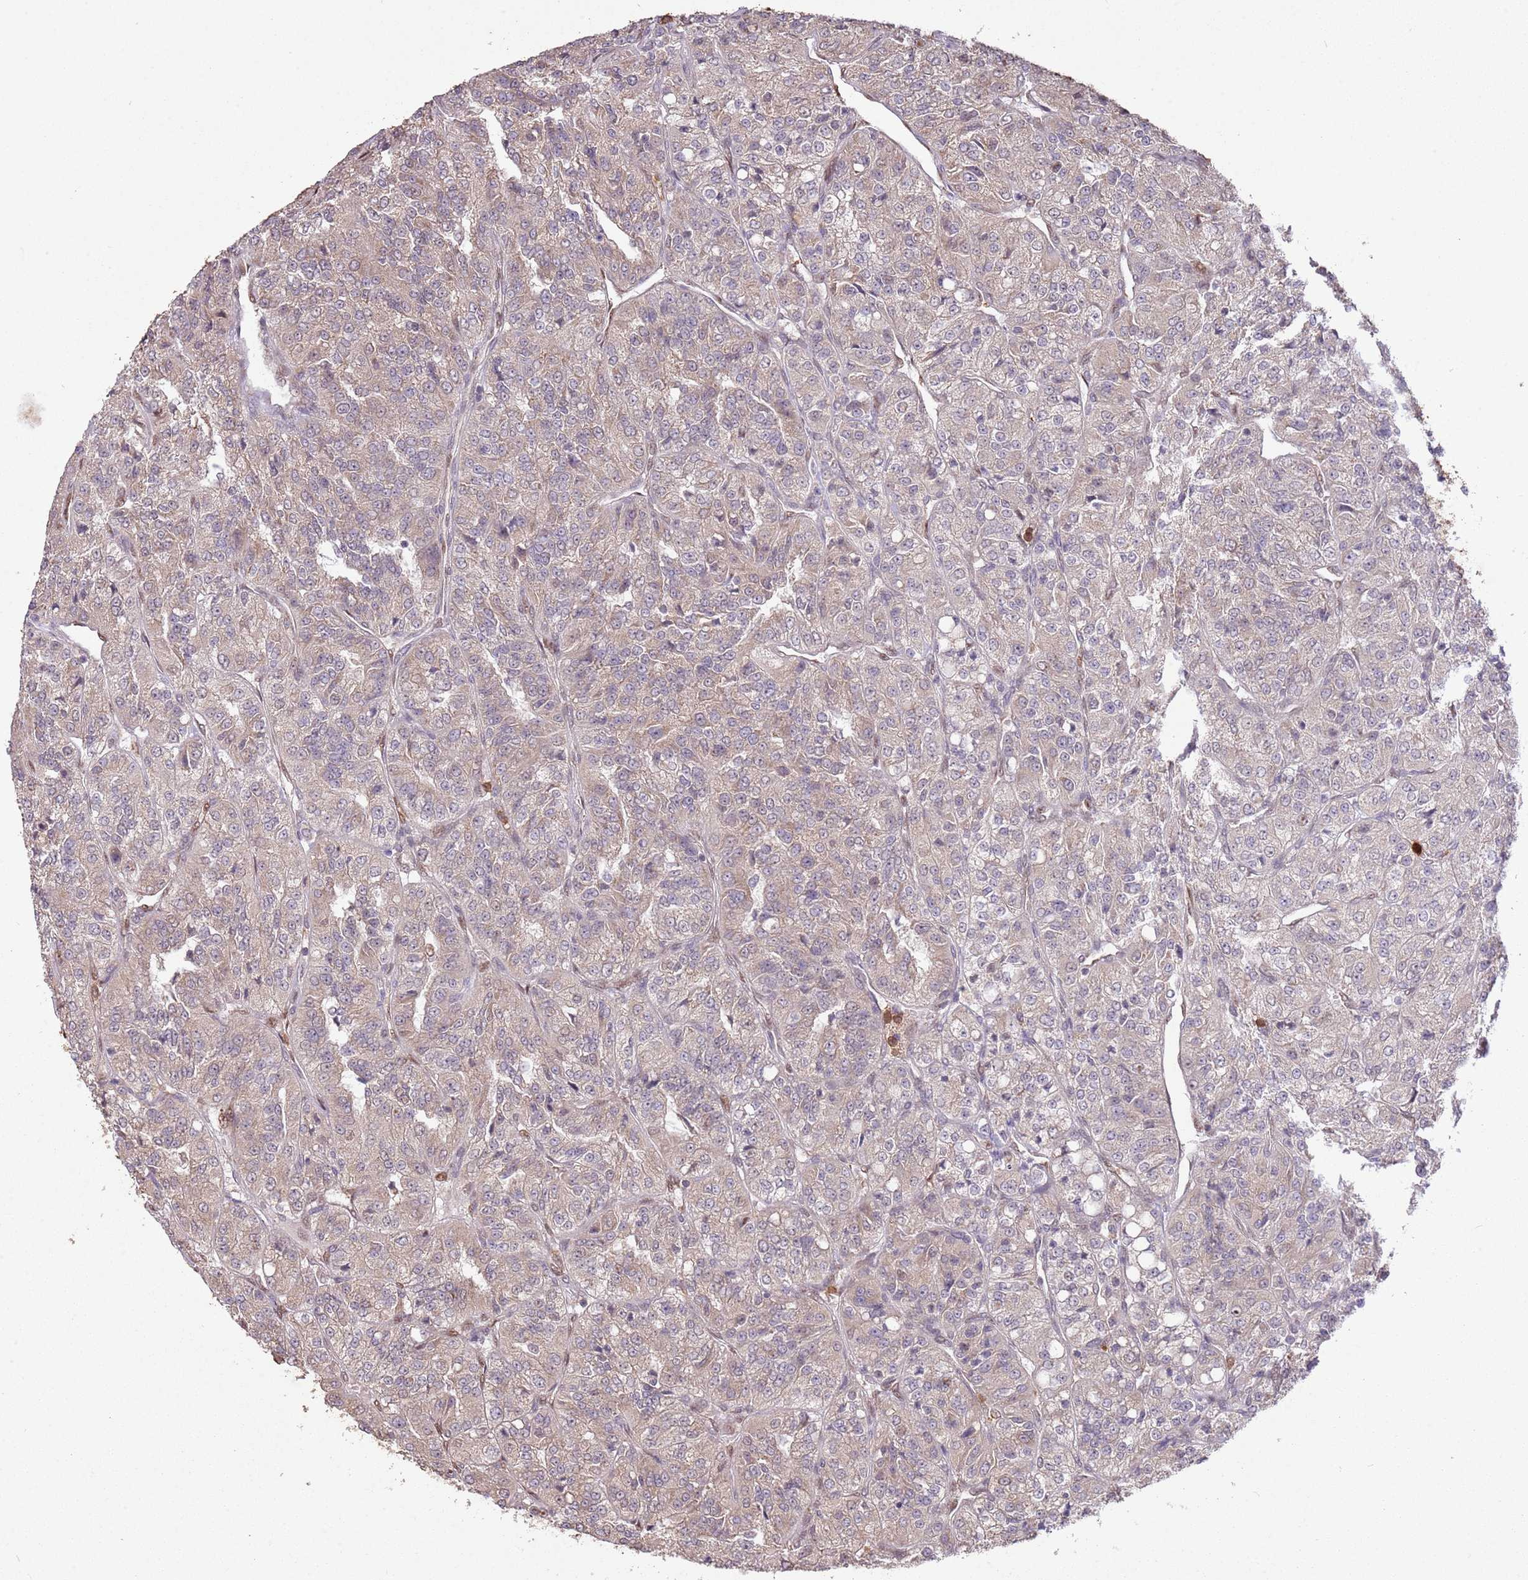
{"staining": {"intensity": "weak", "quantity": "25%-75%", "location": "cytoplasmic/membranous"}, "tissue": "renal cancer", "cell_type": "Tumor cells", "image_type": "cancer", "snomed": [{"axis": "morphology", "description": "Adenocarcinoma, NOS"}, {"axis": "topography", "description": "Kidney"}], "caption": "Immunohistochemical staining of renal adenocarcinoma exhibits low levels of weak cytoplasmic/membranous protein expression in approximately 25%-75% of tumor cells.", "gene": "AMIGO1", "patient": {"sex": "female", "age": 63}}